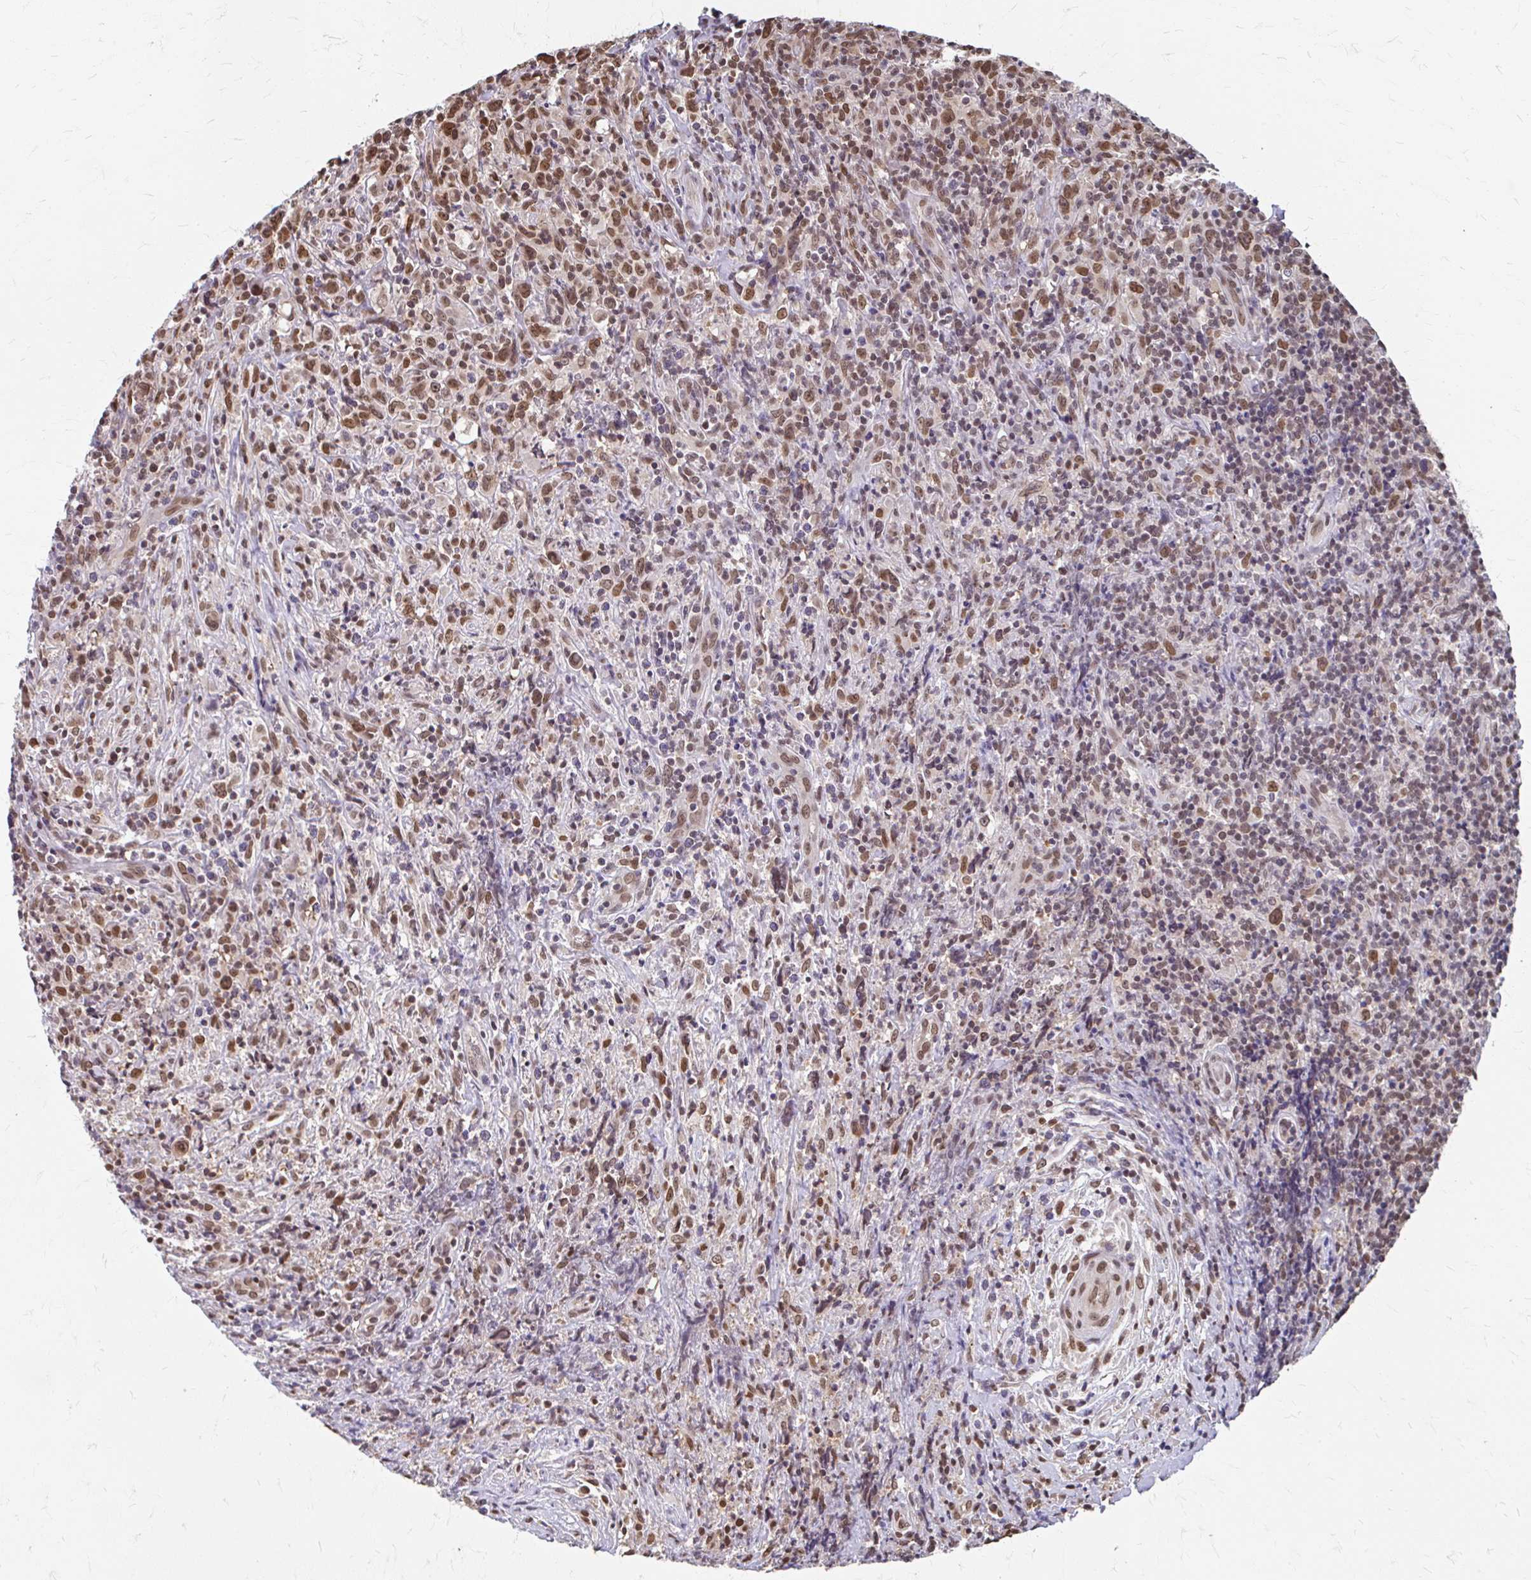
{"staining": {"intensity": "moderate", "quantity": ">75%", "location": "nuclear"}, "tissue": "lymphoma", "cell_type": "Tumor cells", "image_type": "cancer", "snomed": [{"axis": "morphology", "description": "Hodgkin's disease, NOS"}, {"axis": "topography", "description": "Lymph node"}], "caption": "Brown immunohistochemical staining in human lymphoma exhibits moderate nuclear positivity in about >75% of tumor cells.", "gene": "XPO1", "patient": {"sex": "female", "age": 18}}